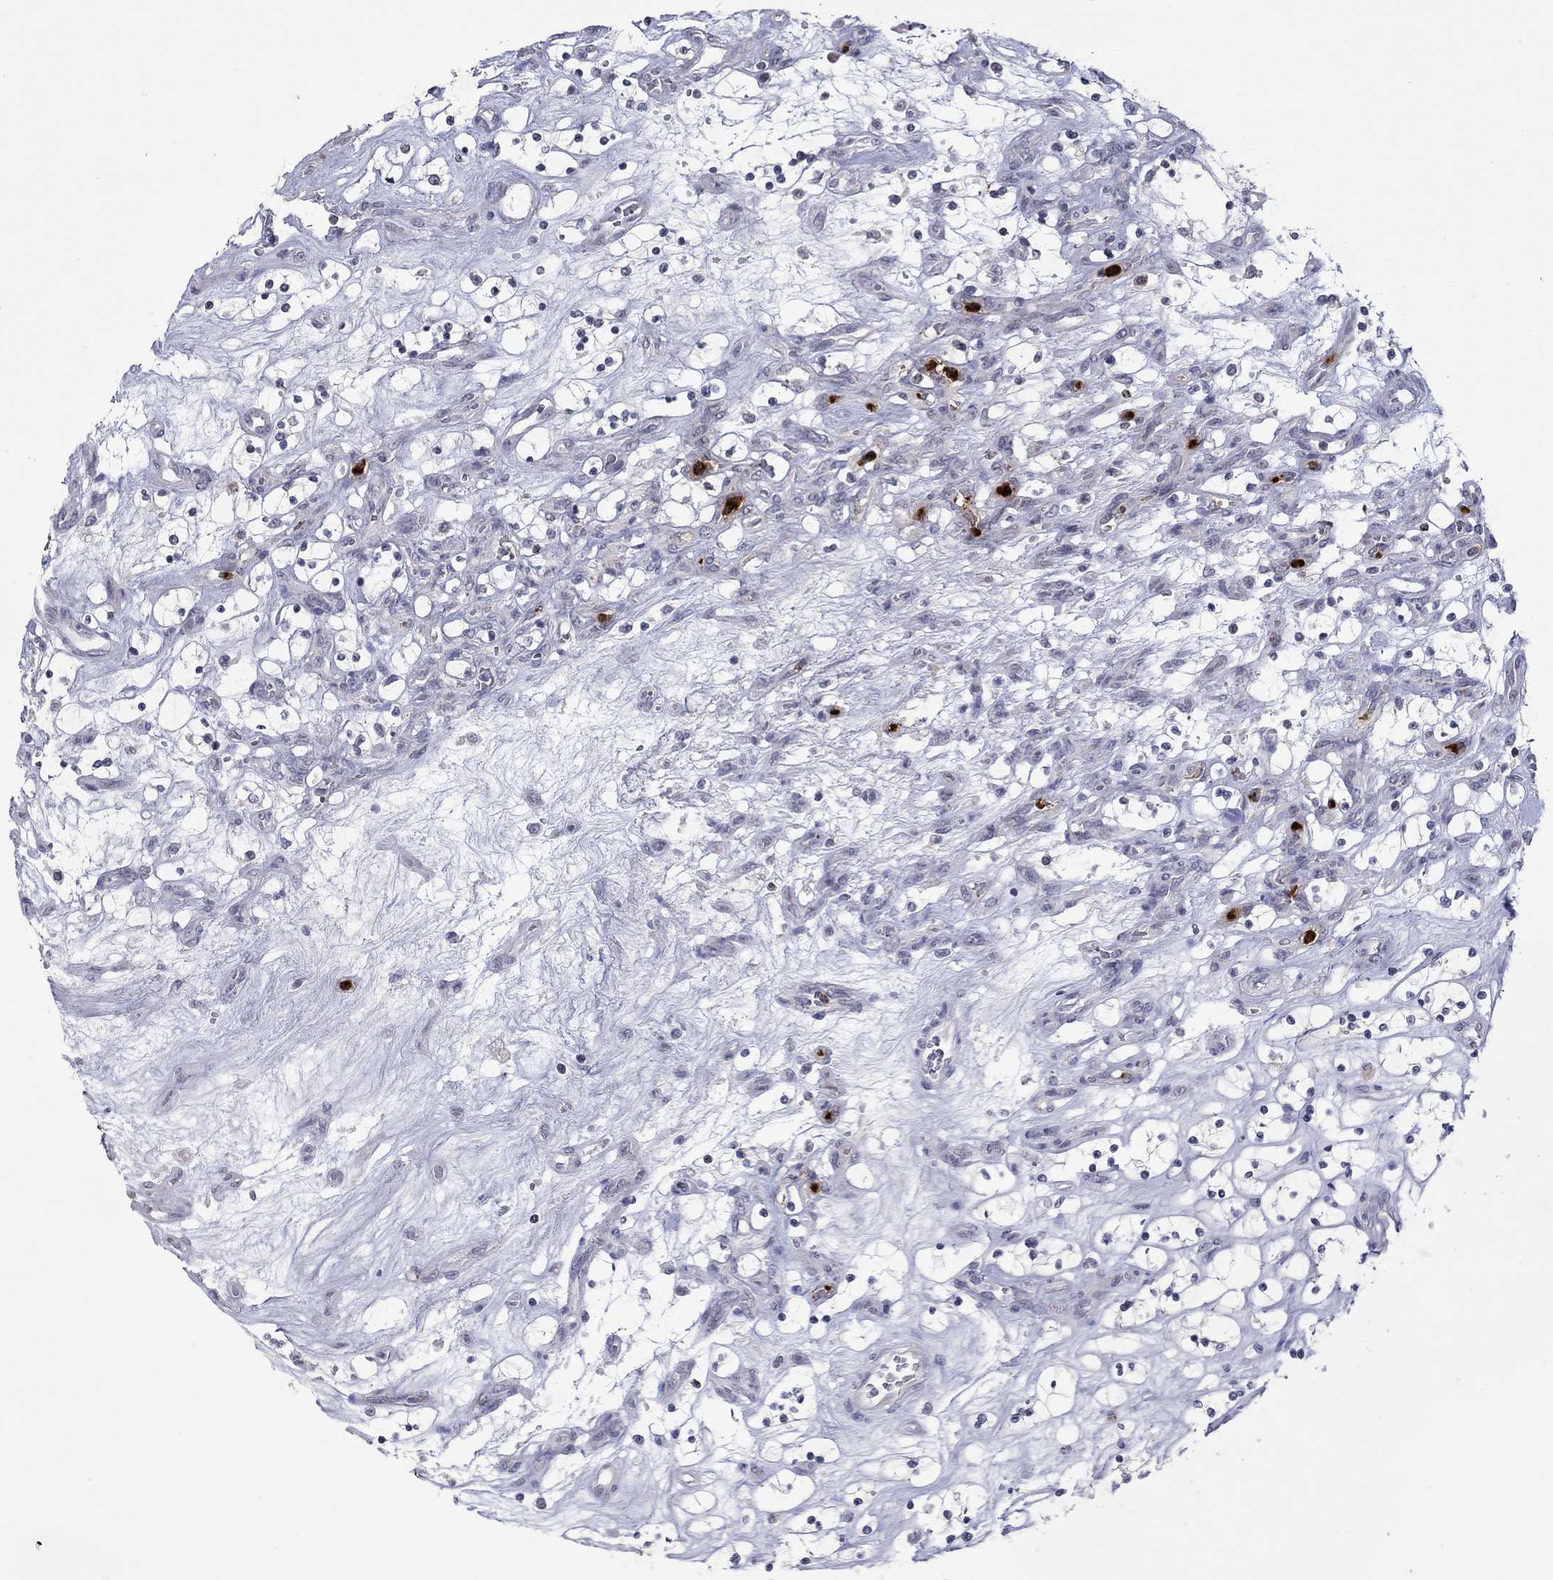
{"staining": {"intensity": "negative", "quantity": "none", "location": "none"}, "tissue": "renal cancer", "cell_type": "Tumor cells", "image_type": "cancer", "snomed": [{"axis": "morphology", "description": "Adenocarcinoma, NOS"}, {"axis": "topography", "description": "Kidney"}], "caption": "This is a image of IHC staining of adenocarcinoma (renal), which shows no expression in tumor cells. (Brightfield microscopy of DAB (3,3'-diaminobenzidine) immunohistochemistry (IHC) at high magnification).", "gene": "CCL5", "patient": {"sex": "female", "age": 69}}